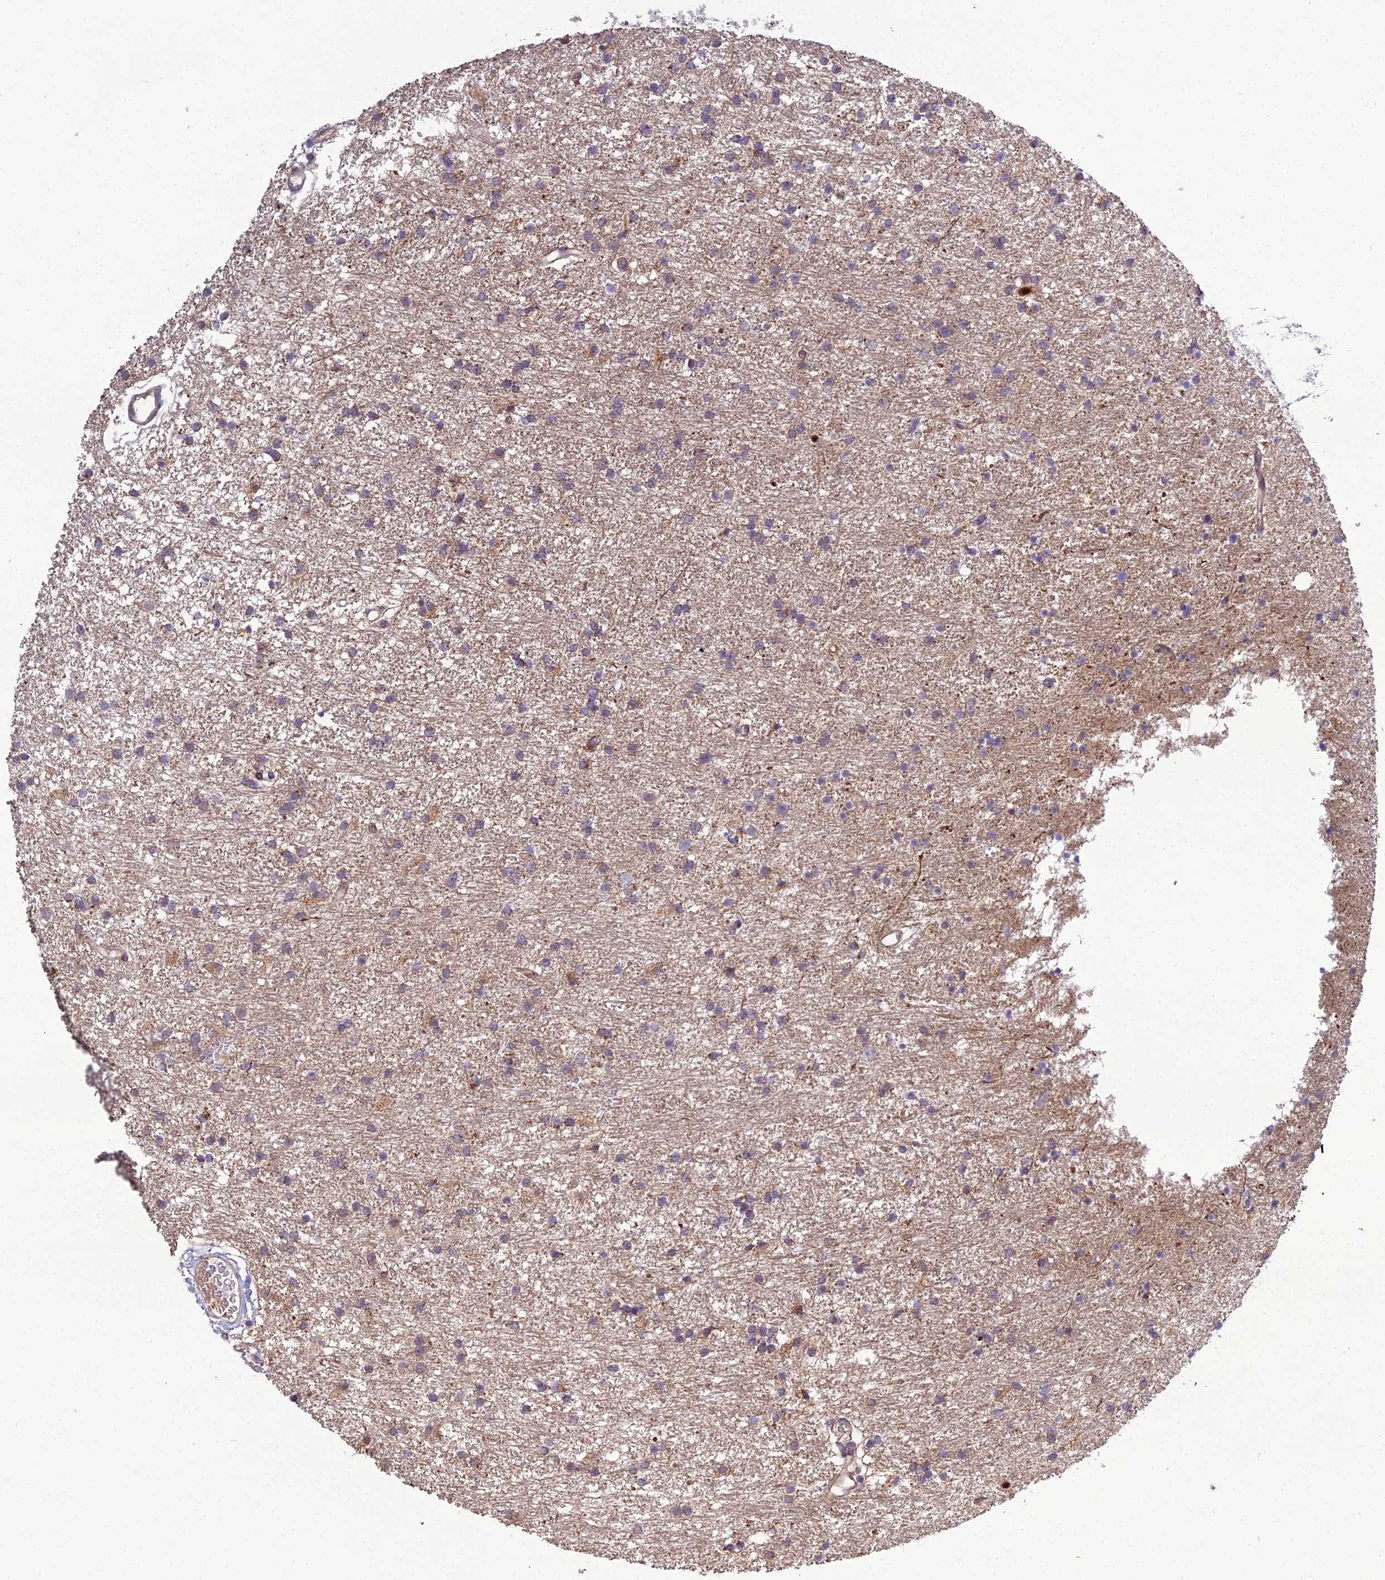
{"staining": {"intensity": "weak", "quantity": "<25%", "location": "cytoplasmic/membranous"}, "tissue": "glioma", "cell_type": "Tumor cells", "image_type": "cancer", "snomed": [{"axis": "morphology", "description": "Glioma, malignant, High grade"}, {"axis": "topography", "description": "Brain"}], "caption": "Tumor cells are negative for brown protein staining in glioma.", "gene": "EID2", "patient": {"sex": "male", "age": 77}}